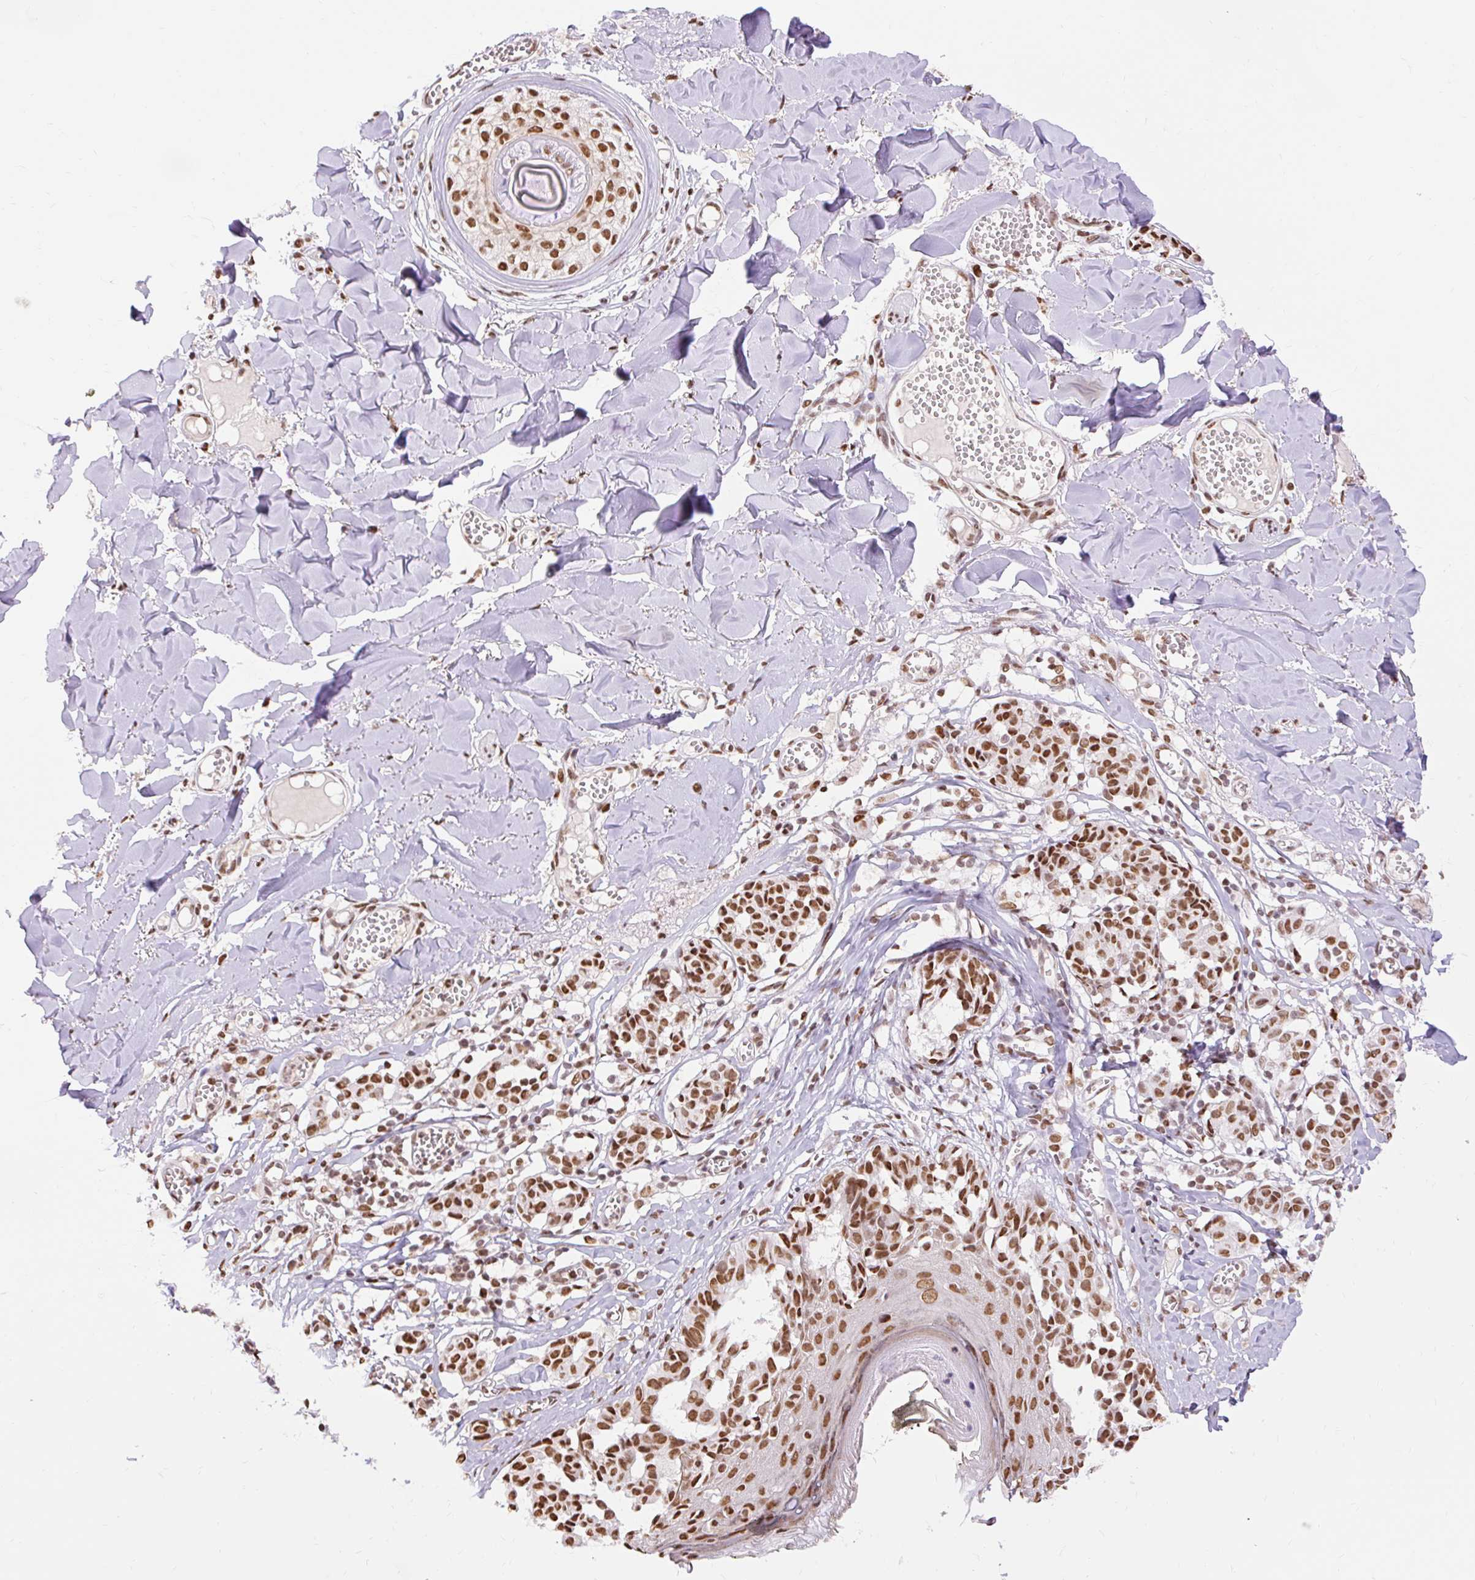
{"staining": {"intensity": "strong", "quantity": ">75%", "location": "nuclear"}, "tissue": "melanoma", "cell_type": "Tumor cells", "image_type": "cancer", "snomed": [{"axis": "morphology", "description": "Malignant melanoma, NOS"}, {"axis": "topography", "description": "Skin"}], "caption": "An immunohistochemistry (IHC) photomicrograph of neoplastic tissue is shown. Protein staining in brown shows strong nuclear positivity in melanoma within tumor cells.", "gene": "NPIPB12", "patient": {"sex": "female", "age": 43}}